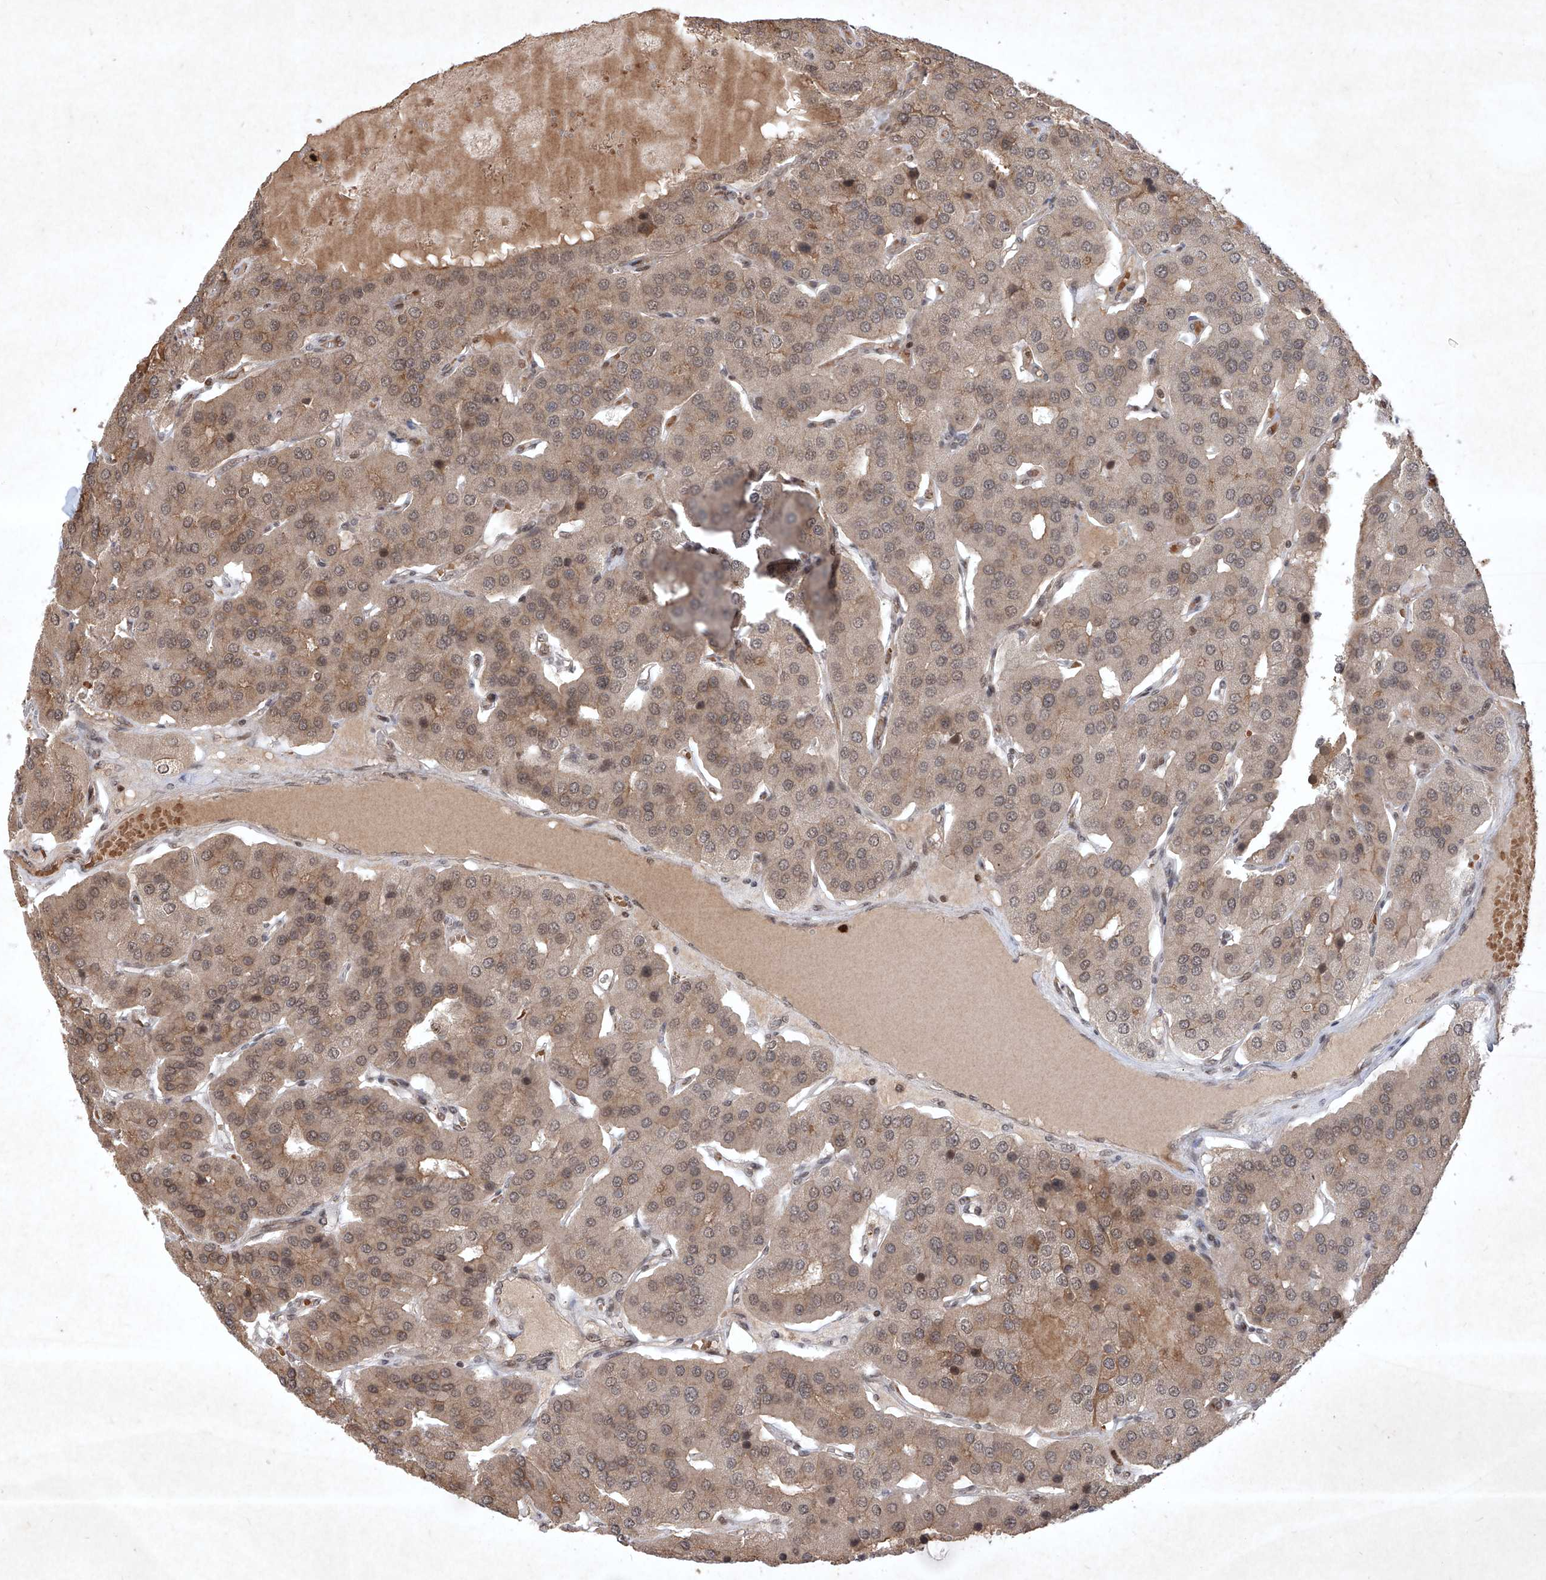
{"staining": {"intensity": "weak", "quantity": ">75%", "location": "cytoplasmic/membranous,nuclear"}, "tissue": "parathyroid gland", "cell_type": "Glandular cells", "image_type": "normal", "snomed": [{"axis": "morphology", "description": "Normal tissue, NOS"}, {"axis": "morphology", "description": "Adenoma, NOS"}, {"axis": "topography", "description": "Parathyroid gland"}], "caption": "Normal parathyroid gland demonstrates weak cytoplasmic/membranous,nuclear staining in approximately >75% of glandular cells, visualized by immunohistochemistry.", "gene": "IRF2", "patient": {"sex": "female", "age": 86}}